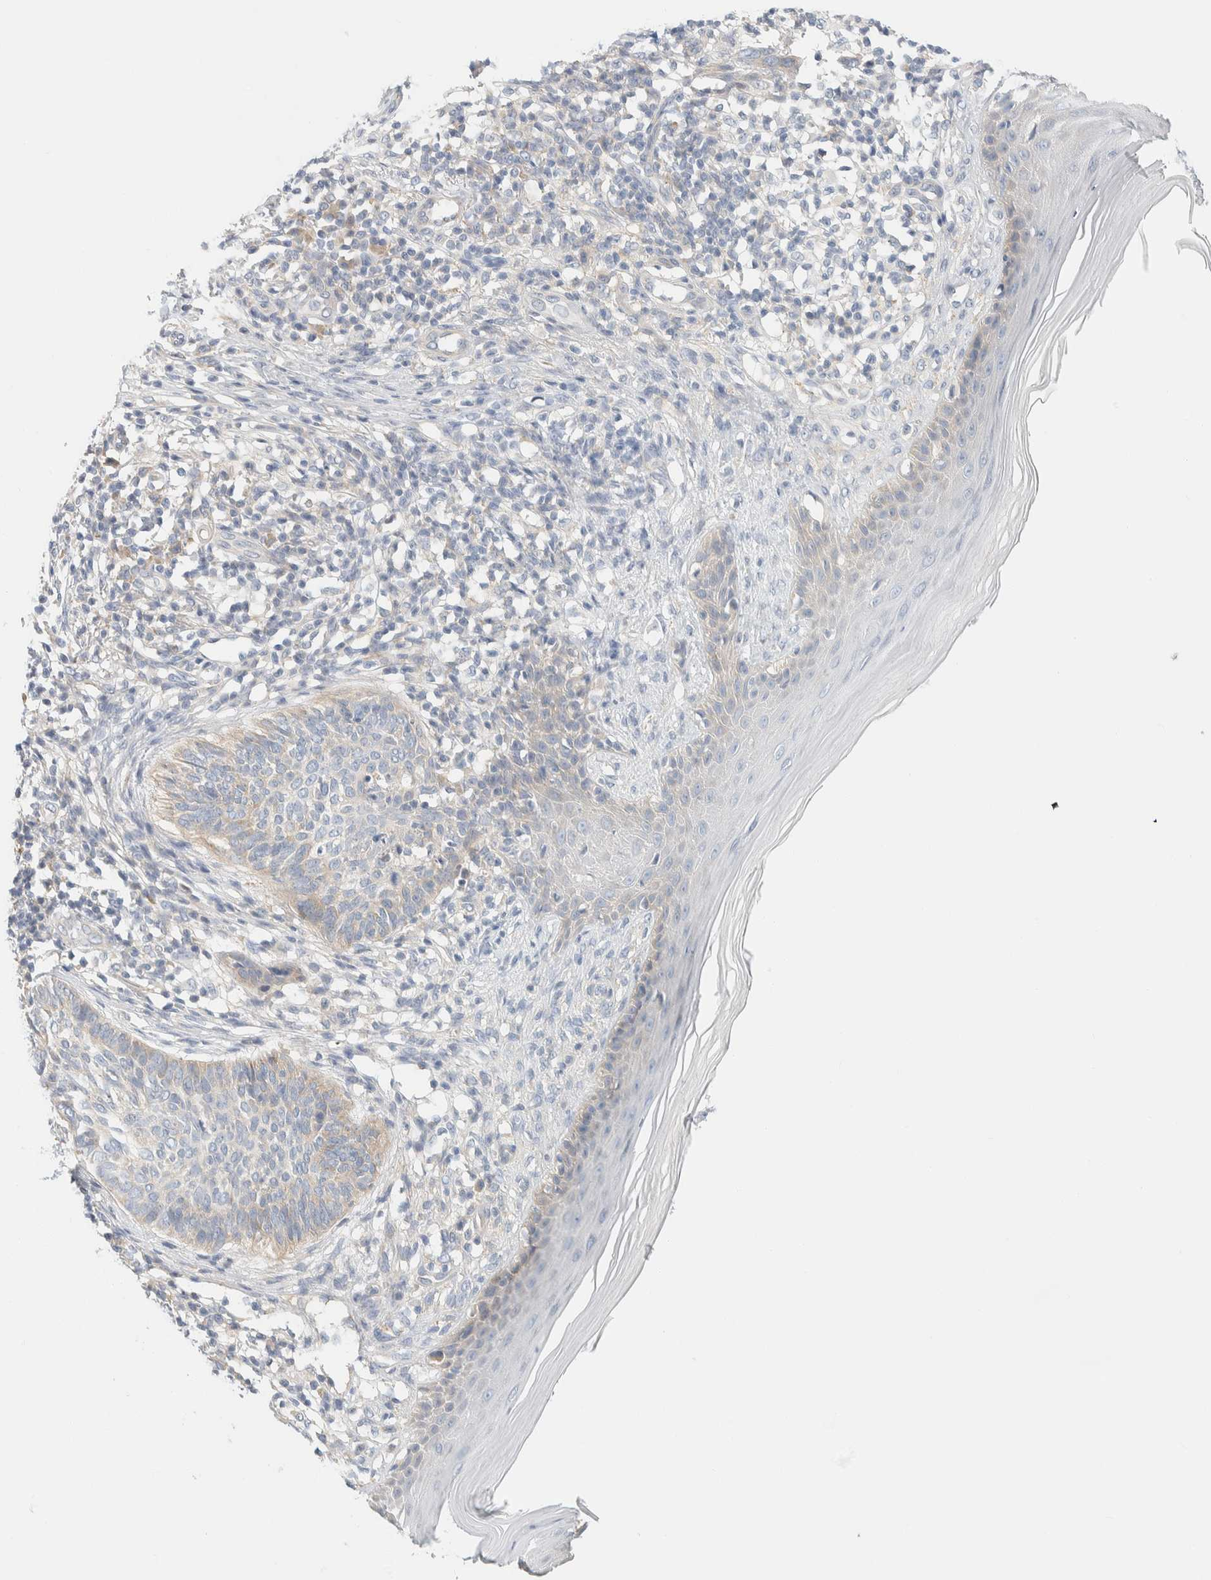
{"staining": {"intensity": "weak", "quantity": "<25%", "location": "cytoplasmic/membranous"}, "tissue": "skin cancer", "cell_type": "Tumor cells", "image_type": "cancer", "snomed": [{"axis": "morphology", "description": "Normal tissue, NOS"}, {"axis": "morphology", "description": "Basal cell carcinoma"}, {"axis": "topography", "description": "Skin"}], "caption": "This histopathology image is of skin basal cell carcinoma stained with IHC to label a protein in brown with the nuclei are counter-stained blue. There is no expression in tumor cells.", "gene": "PTGES3L-AARSD1", "patient": {"sex": "male", "age": 50}}